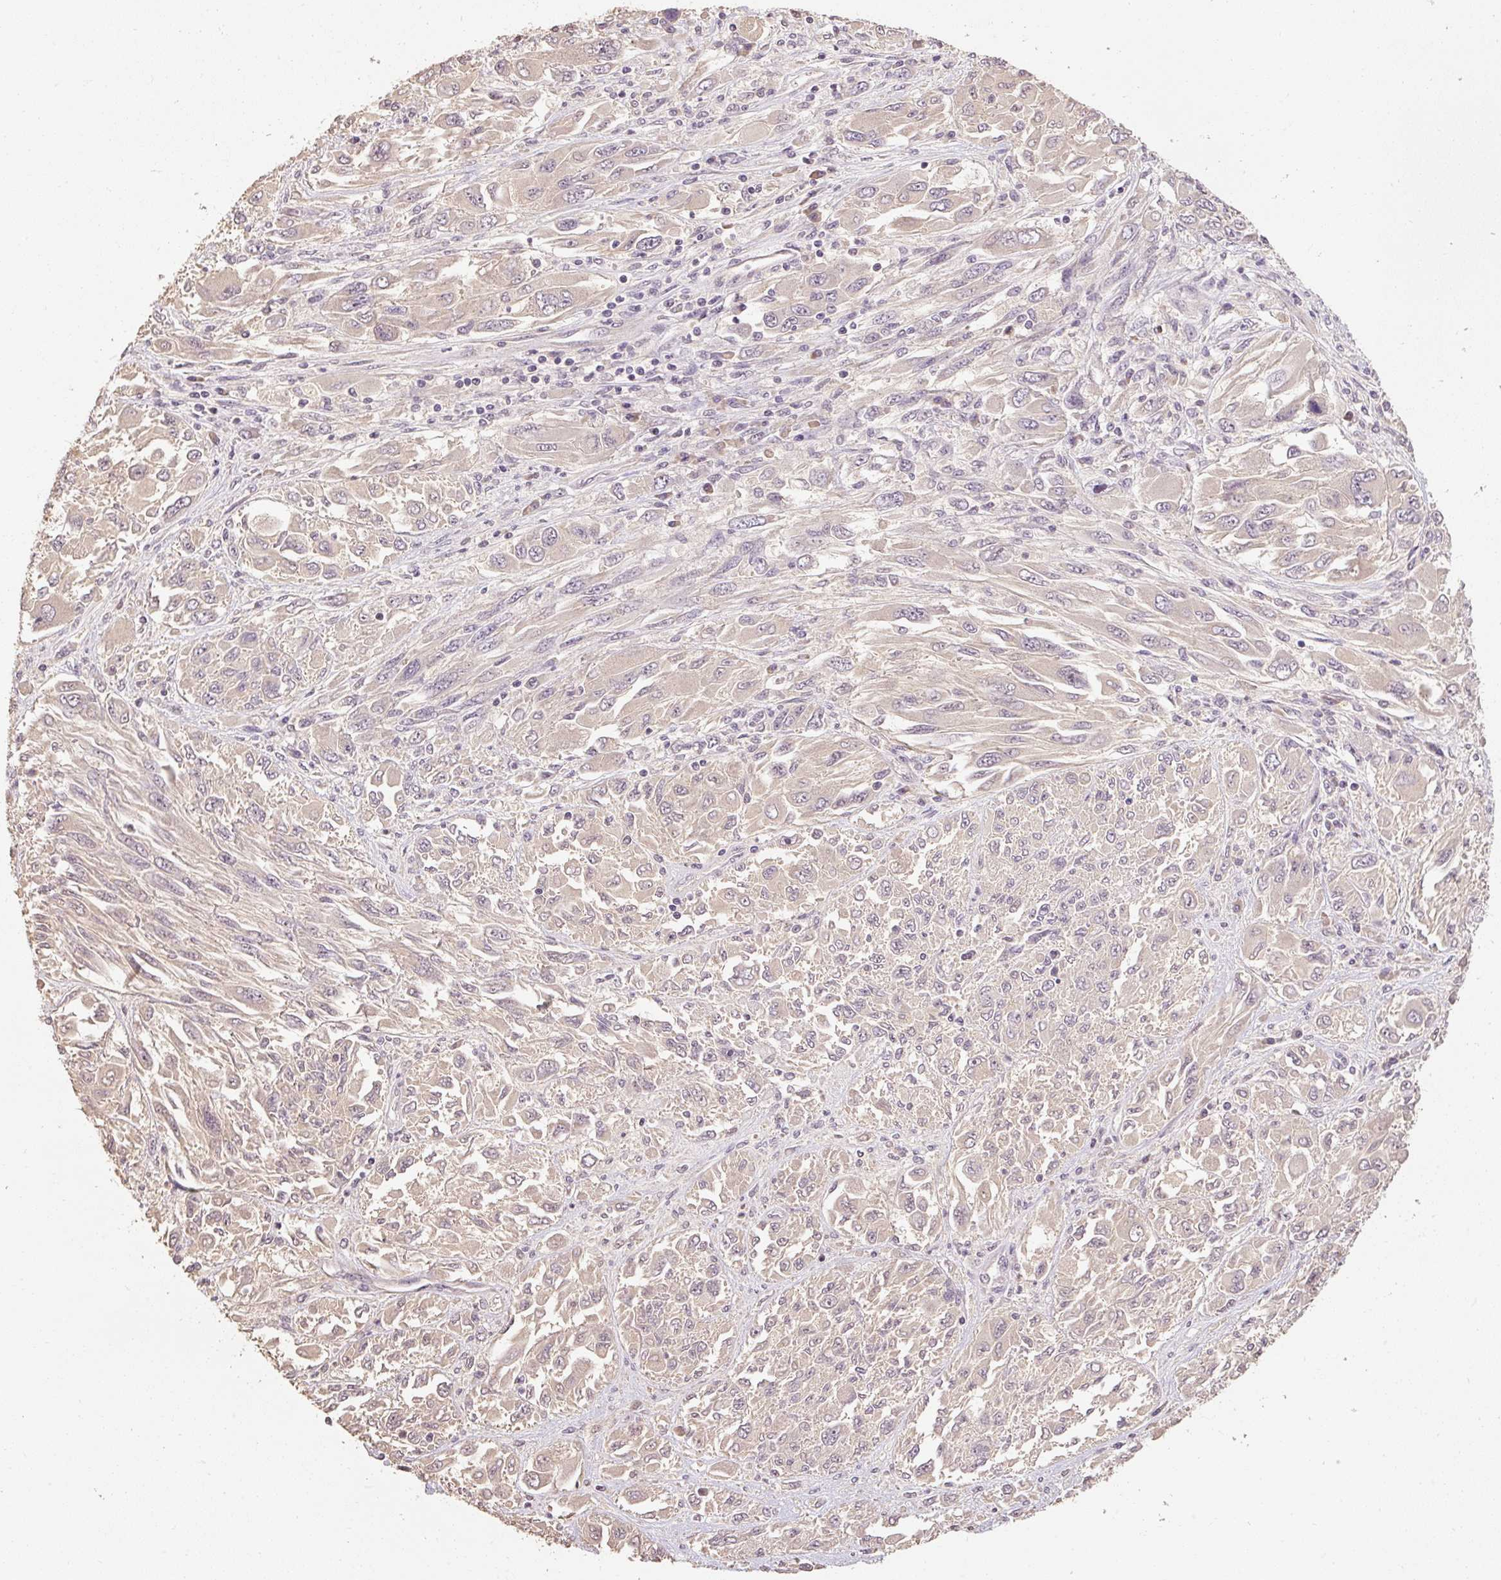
{"staining": {"intensity": "negative", "quantity": "none", "location": "none"}, "tissue": "melanoma", "cell_type": "Tumor cells", "image_type": "cancer", "snomed": [{"axis": "morphology", "description": "Malignant melanoma, NOS"}, {"axis": "topography", "description": "Skin"}], "caption": "Protein analysis of malignant melanoma displays no significant staining in tumor cells.", "gene": "CFAP65", "patient": {"sex": "female", "age": 91}}